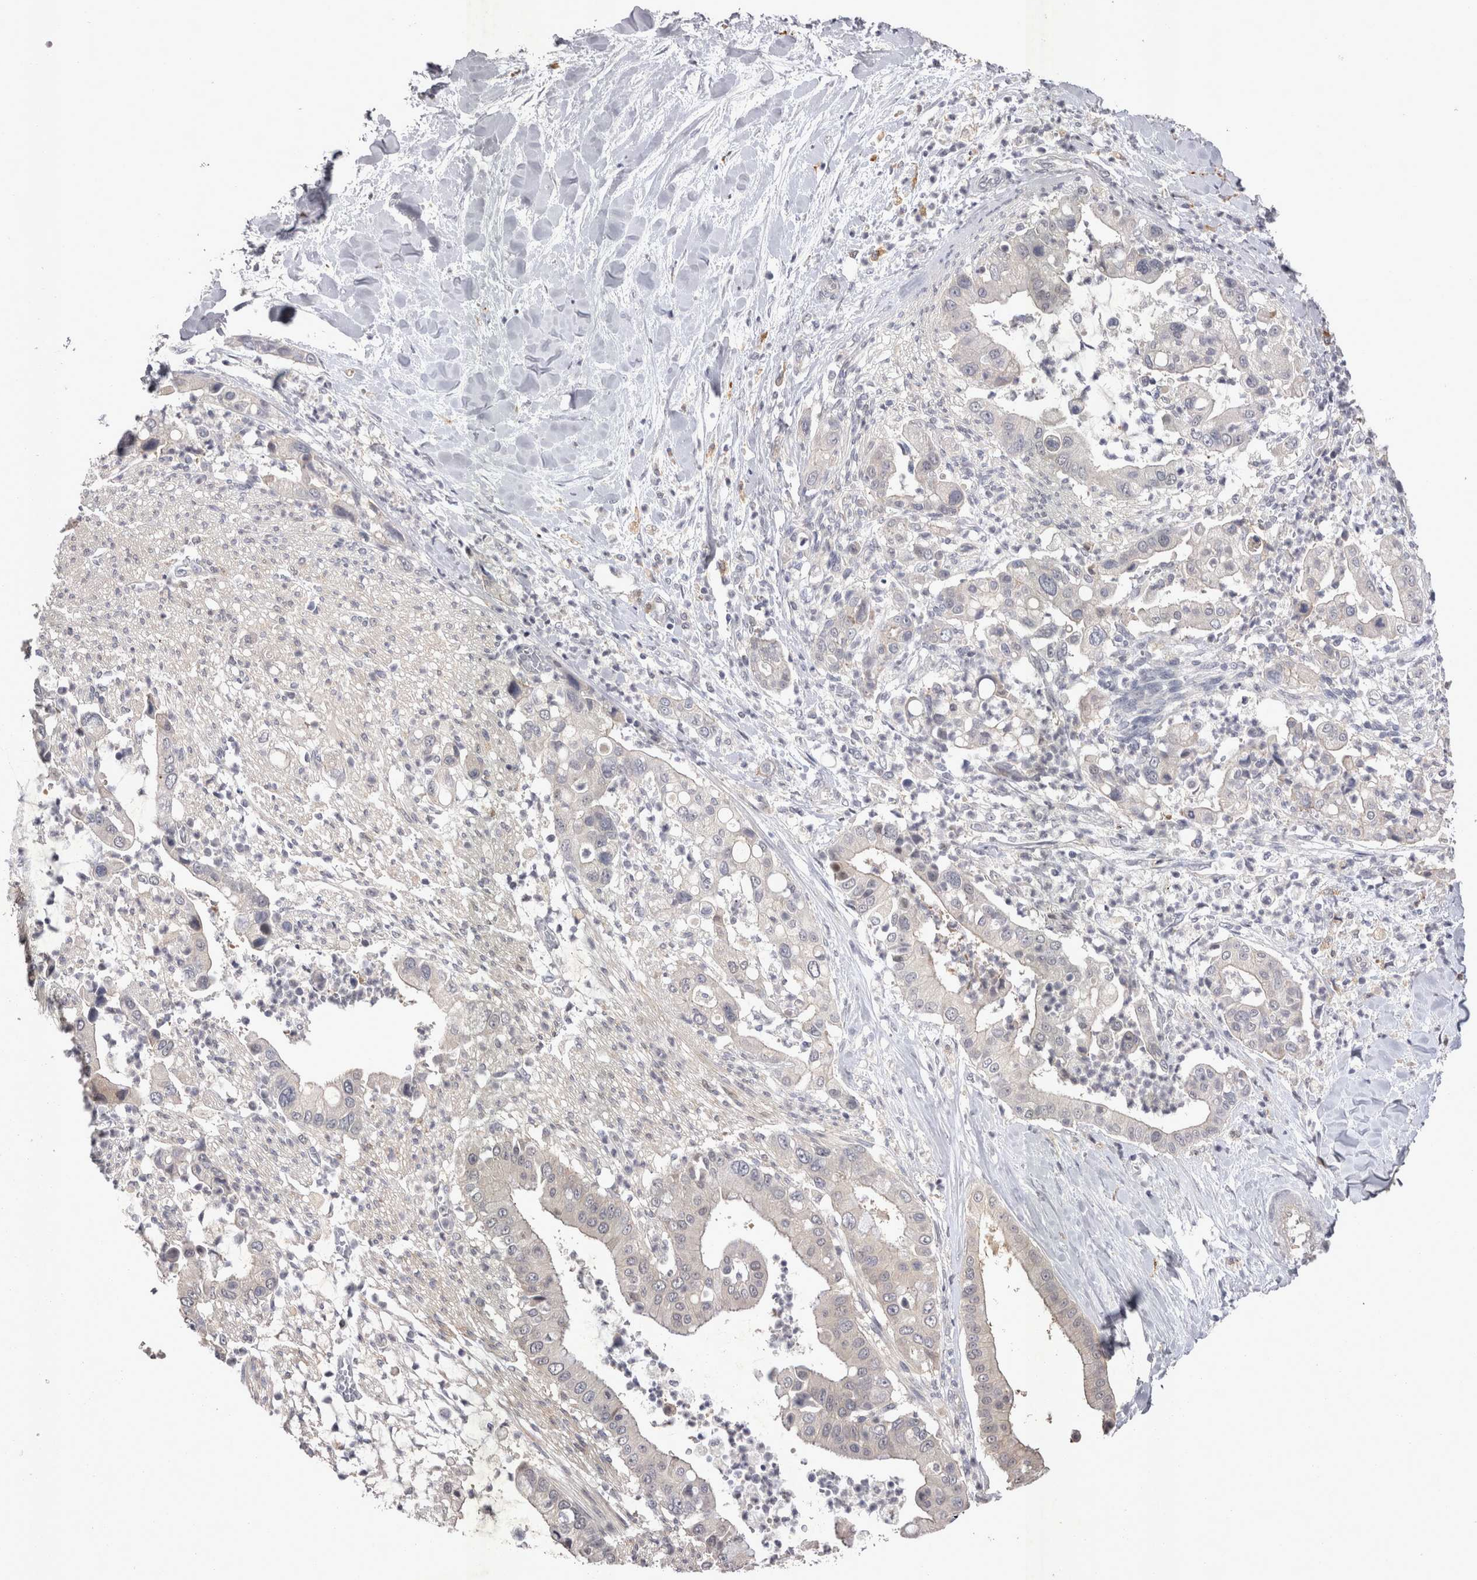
{"staining": {"intensity": "negative", "quantity": "none", "location": "none"}, "tissue": "liver cancer", "cell_type": "Tumor cells", "image_type": "cancer", "snomed": [{"axis": "morphology", "description": "Cholangiocarcinoma"}, {"axis": "topography", "description": "Liver"}], "caption": "Immunohistochemistry (IHC) image of neoplastic tissue: liver cancer stained with DAB (3,3'-diaminobenzidine) displays no significant protein staining in tumor cells.", "gene": "CTBS", "patient": {"sex": "female", "age": 54}}